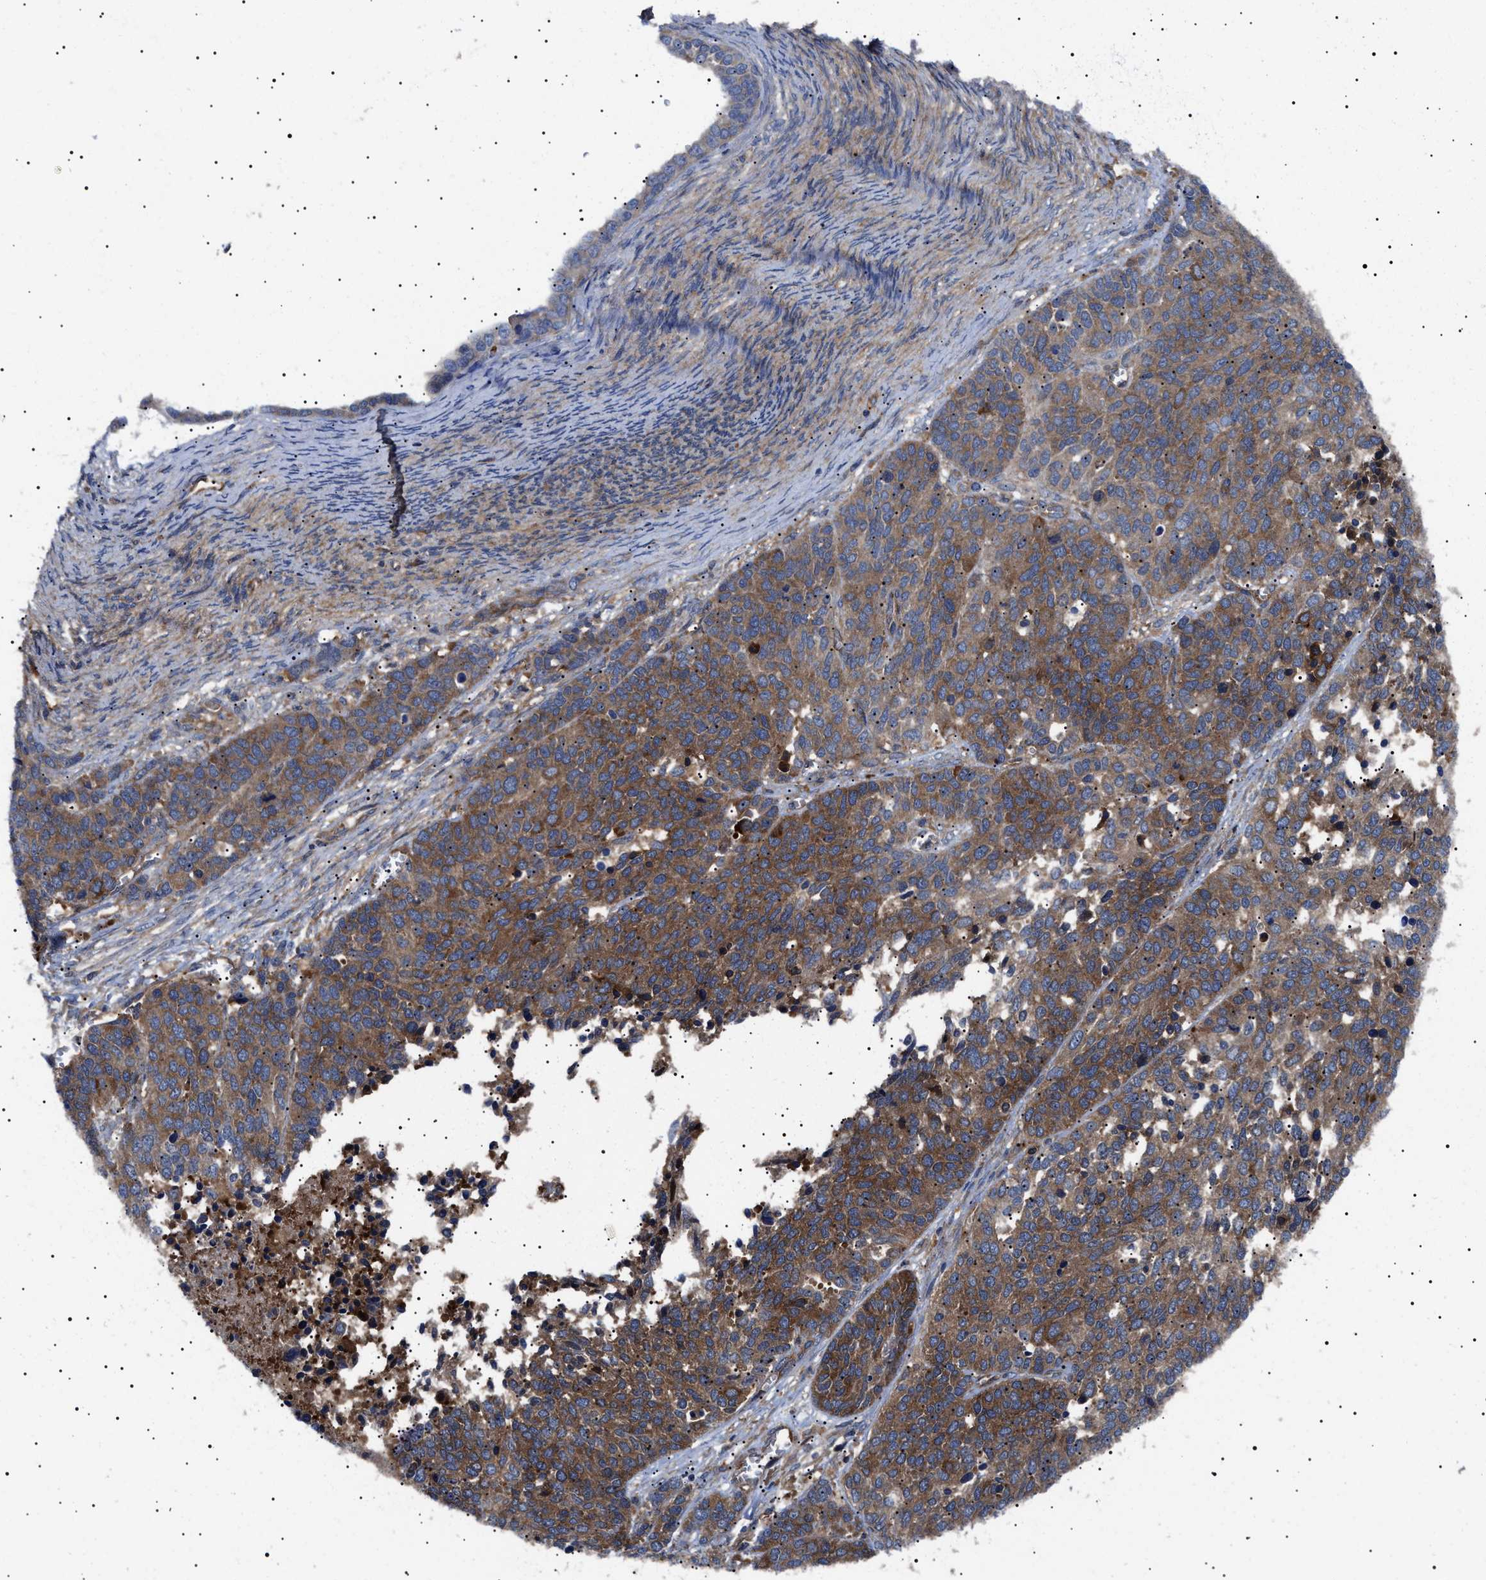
{"staining": {"intensity": "strong", "quantity": ">75%", "location": "cytoplasmic/membranous"}, "tissue": "ovarian cancer", "cell_type": "Tumor cells", "image_type": "cancer", "snomed": [{"axis": "morphology", "description": "Cystadenocarcinoma, serous, NOS"}, {"axis": "topography", "description": "Ovary"}], "caption": "Immunohistochemistry (IHC) of ovarian serous cystadenocarcinoma shows high levels of strong cytoplasmic/membranous staining in about >75% of tumor cells.", "gene": "TPP2", "patient": {"sex": "female", "age": 44}}